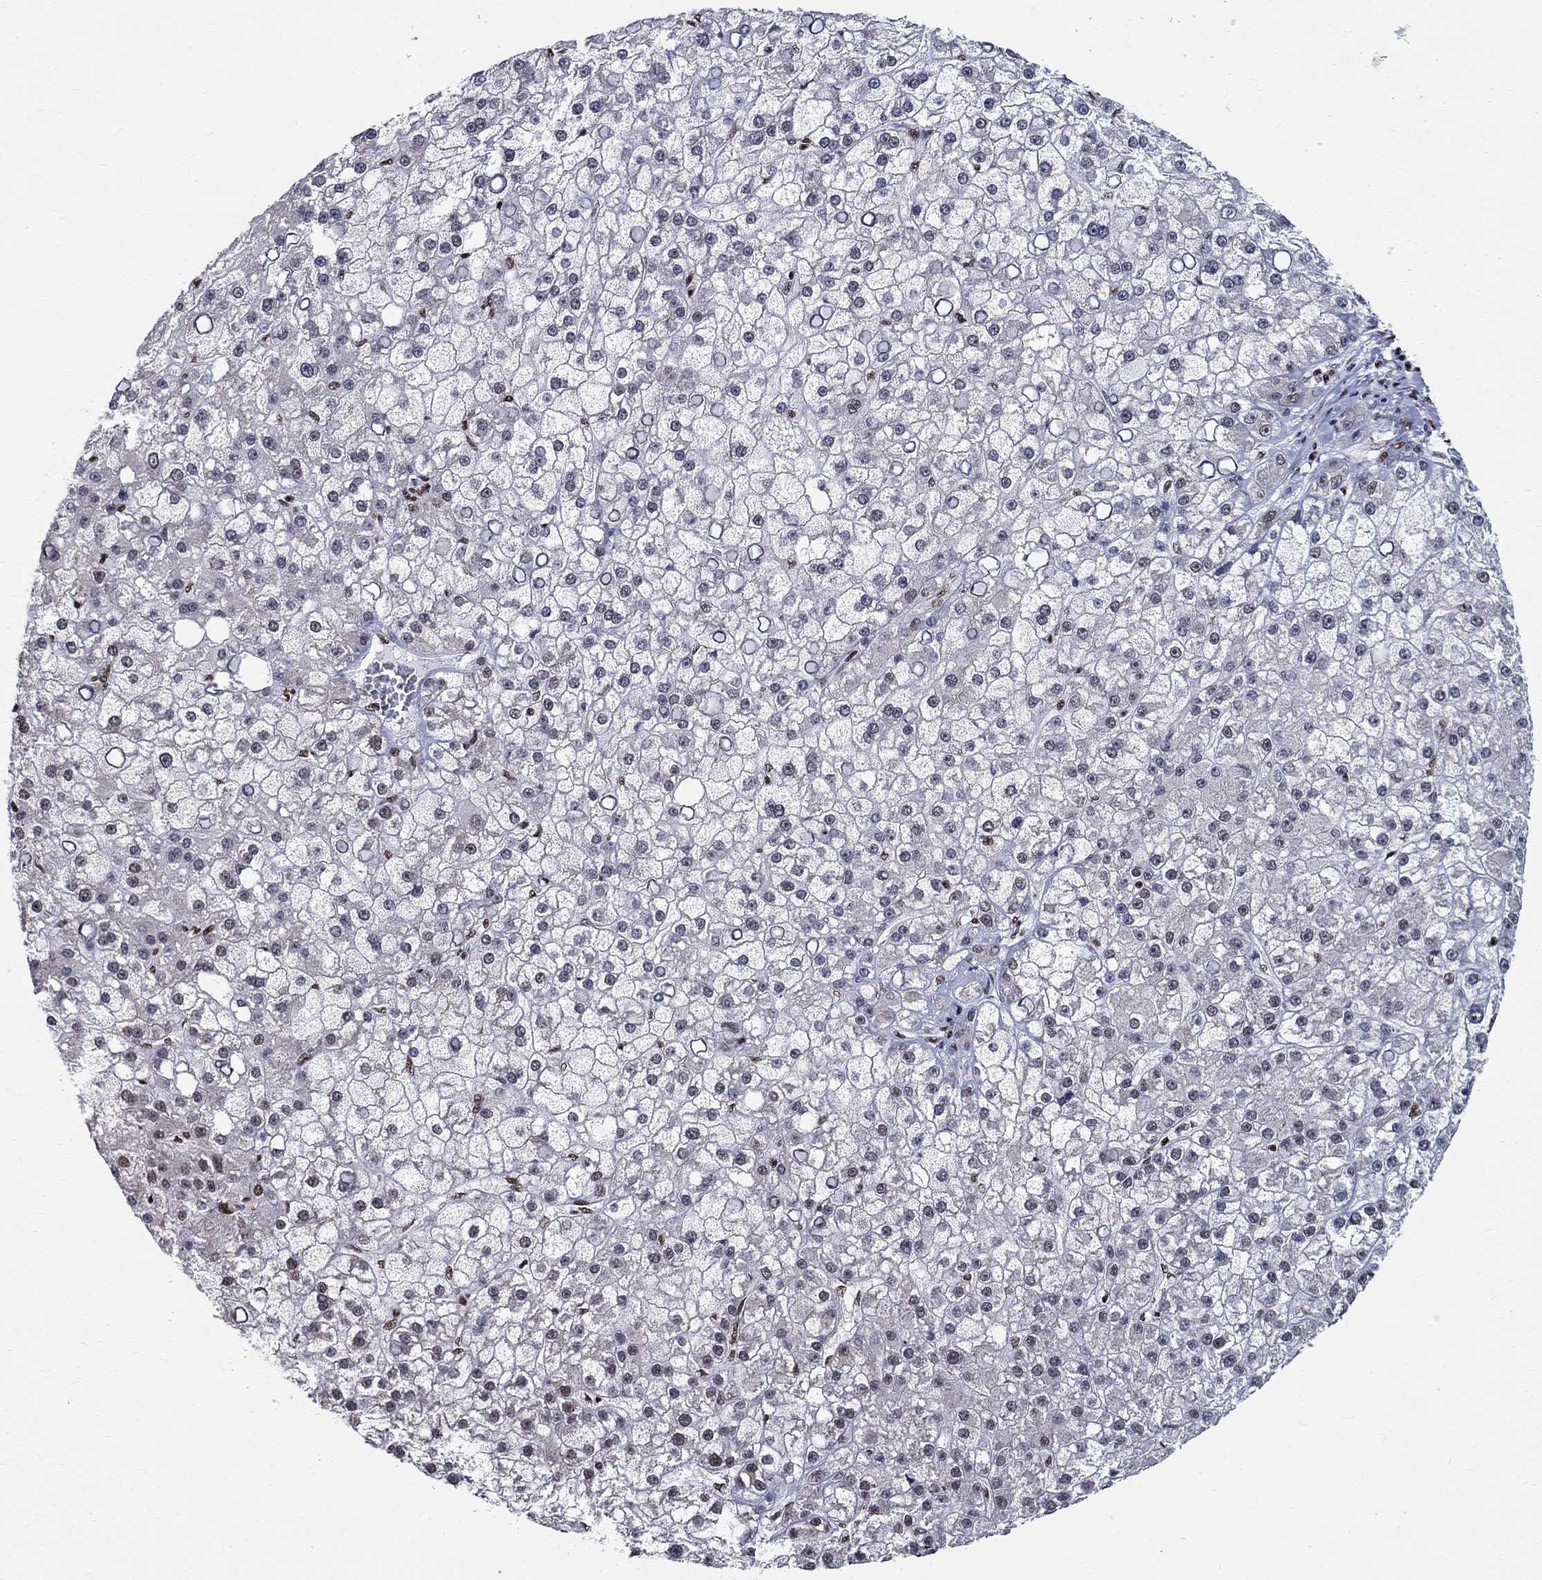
{"staining": {"intensity": "negative", "quantity": "none", "location": "none"}, "tissue": "liver cancer", "cell_type": "Tumor cells", "image_type": "cancer", "snomed": [{"axis": "morphology", "description": "Carcinoma, Hepatocellular, NOS"}, {"axis": "topography", "description": "Liver"}], "caption": "The IHC histopathology image has no significant expression in tumor cells of liver cancer tissue.", "gene": "FBXO16", "patient": {"sex": "male", "age": 67}}